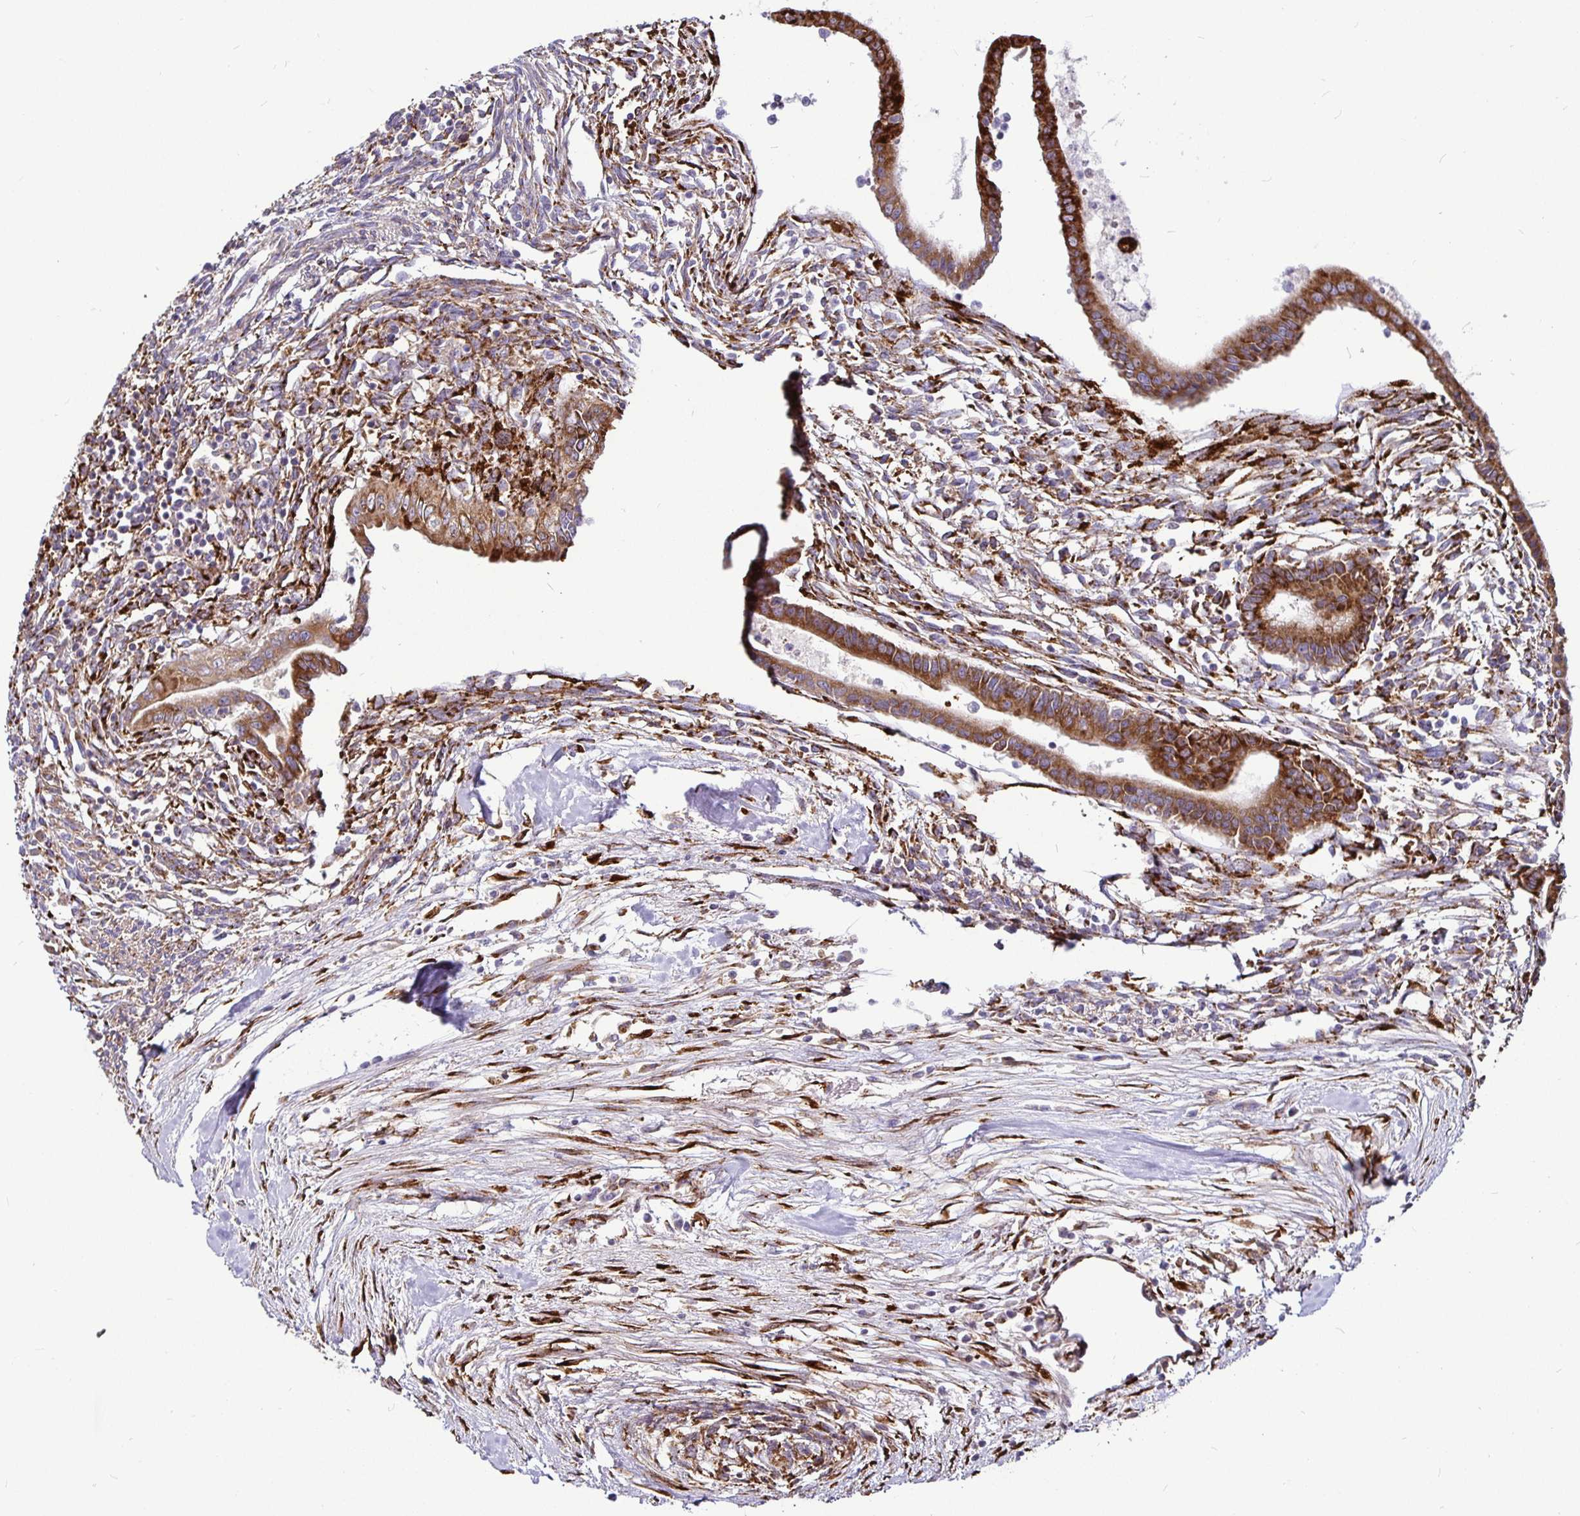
{"staining": {"intensity": "strong", "quantity": ">75%", "location": "cytoplasmic/membranous"}, "tissue": "testis cancer", "cell_type": "Tumor cells", "image_type": "cancer", "snomed": [{"axis": "morphology", "description": "Carcinoma, Embryonal, NOS"}, {"axis": "topography", "description": "Testis"}], "caption": "IHC staining of embryonal carcinoma (testis), which reveals high levels of strong cytoplasmic/membranous positivity in approximately >75% of tumor cells indicating strong cytoplasmic/membranous protein expression. The staining was performed using DAB (3,3'-diaminobenzidine) (brown) for protein detection and nuclei were counterstained in hematoxylin (blue).", "gene": "P4HA2", "patient": {"sex": "male", "age": 37}}